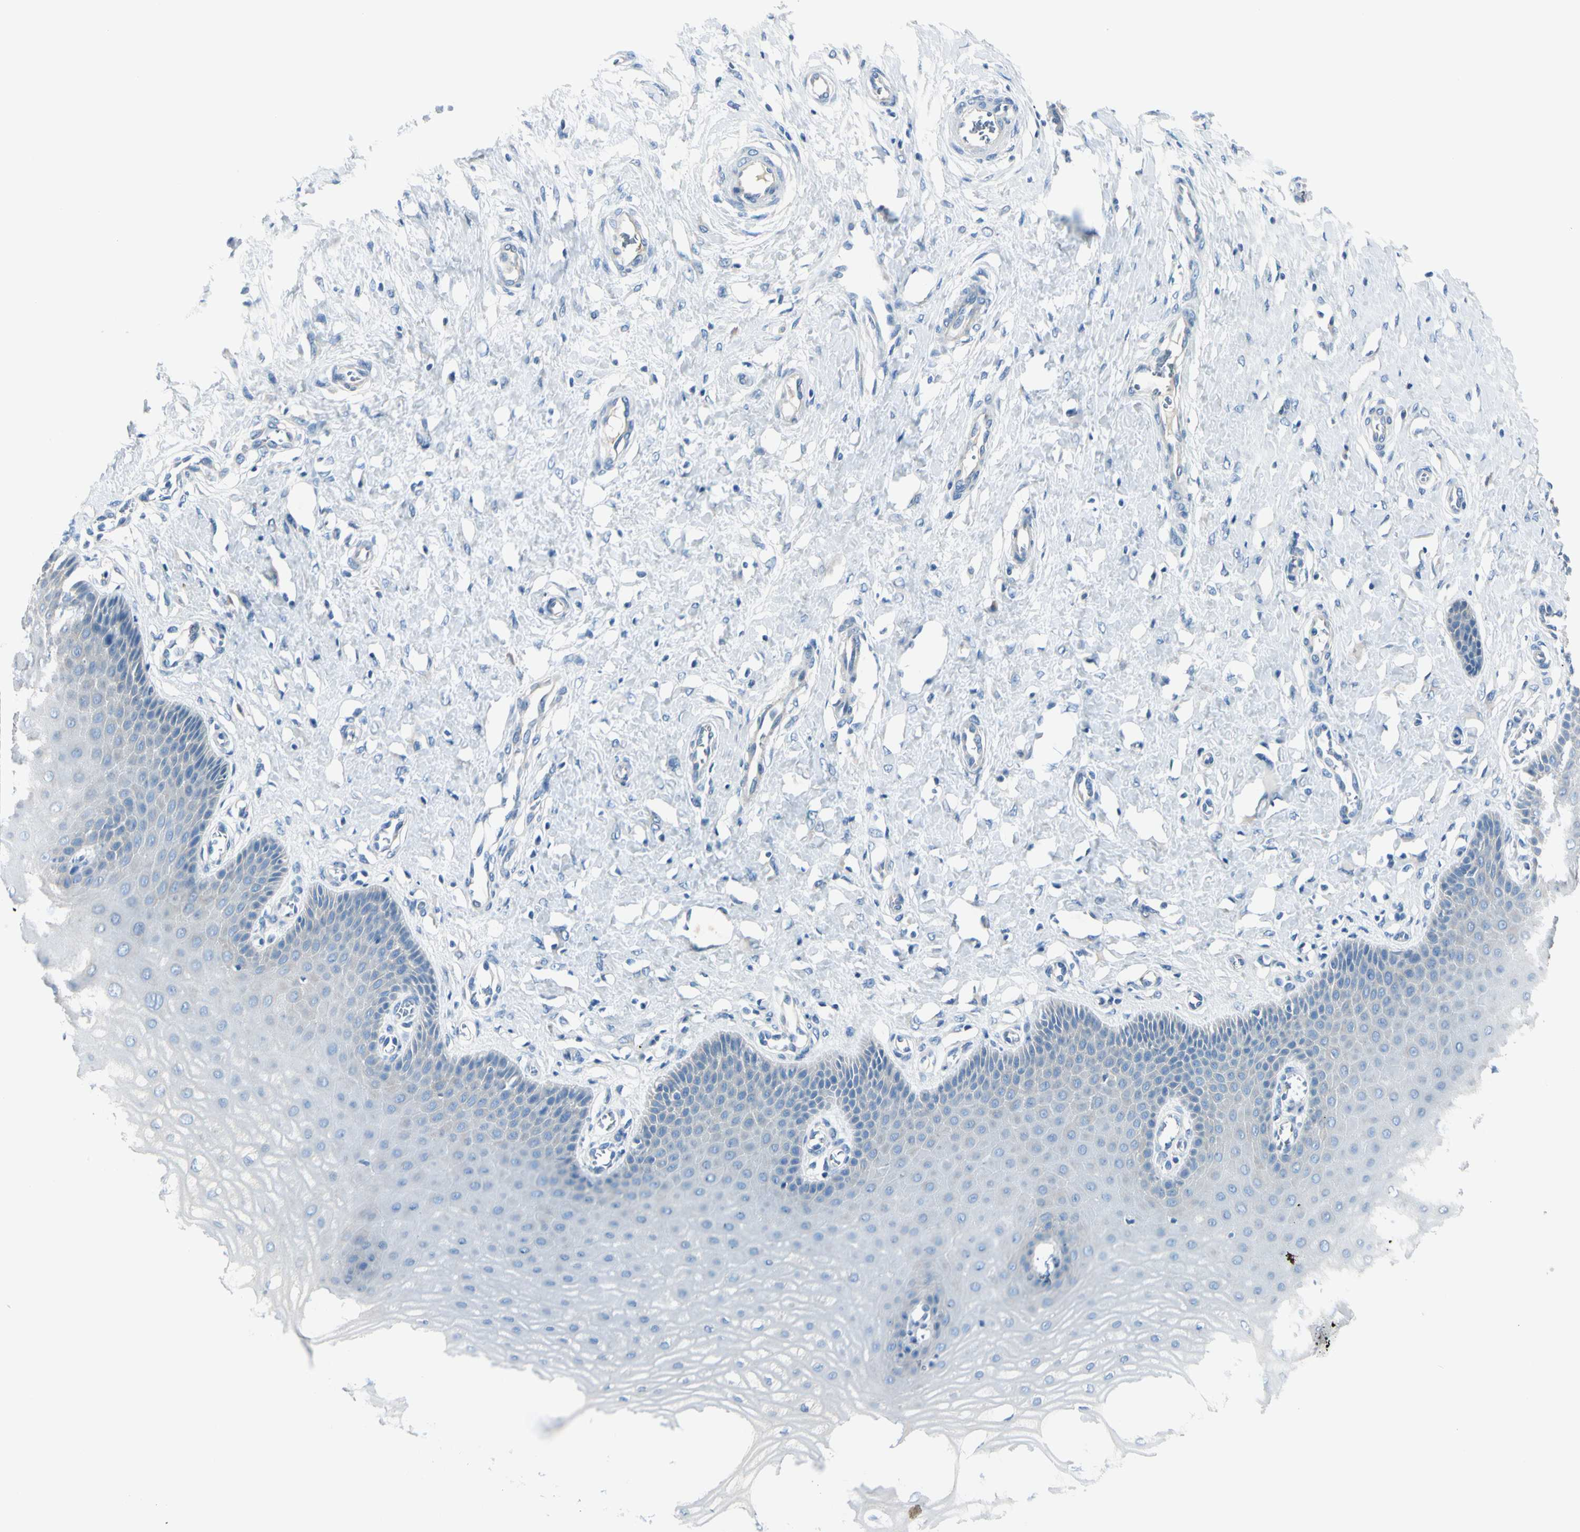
{"staining": {"intensity": "negative", "quantity": "none", "location": "none"}, "tissue": "cervix", "cell_type": "Glandular cells", "image_type": "normal", "snomed": [{"axis": "morphology", "description": "Normal tissue, NOS"}, {"axis": "topography", "description": "Cervix"}], "caption": "The histopathology image exhibits no staining of glandular cells in benign cervix.", "gene": "PEBP1", "patient": {"sex": "female", "age": 55}}